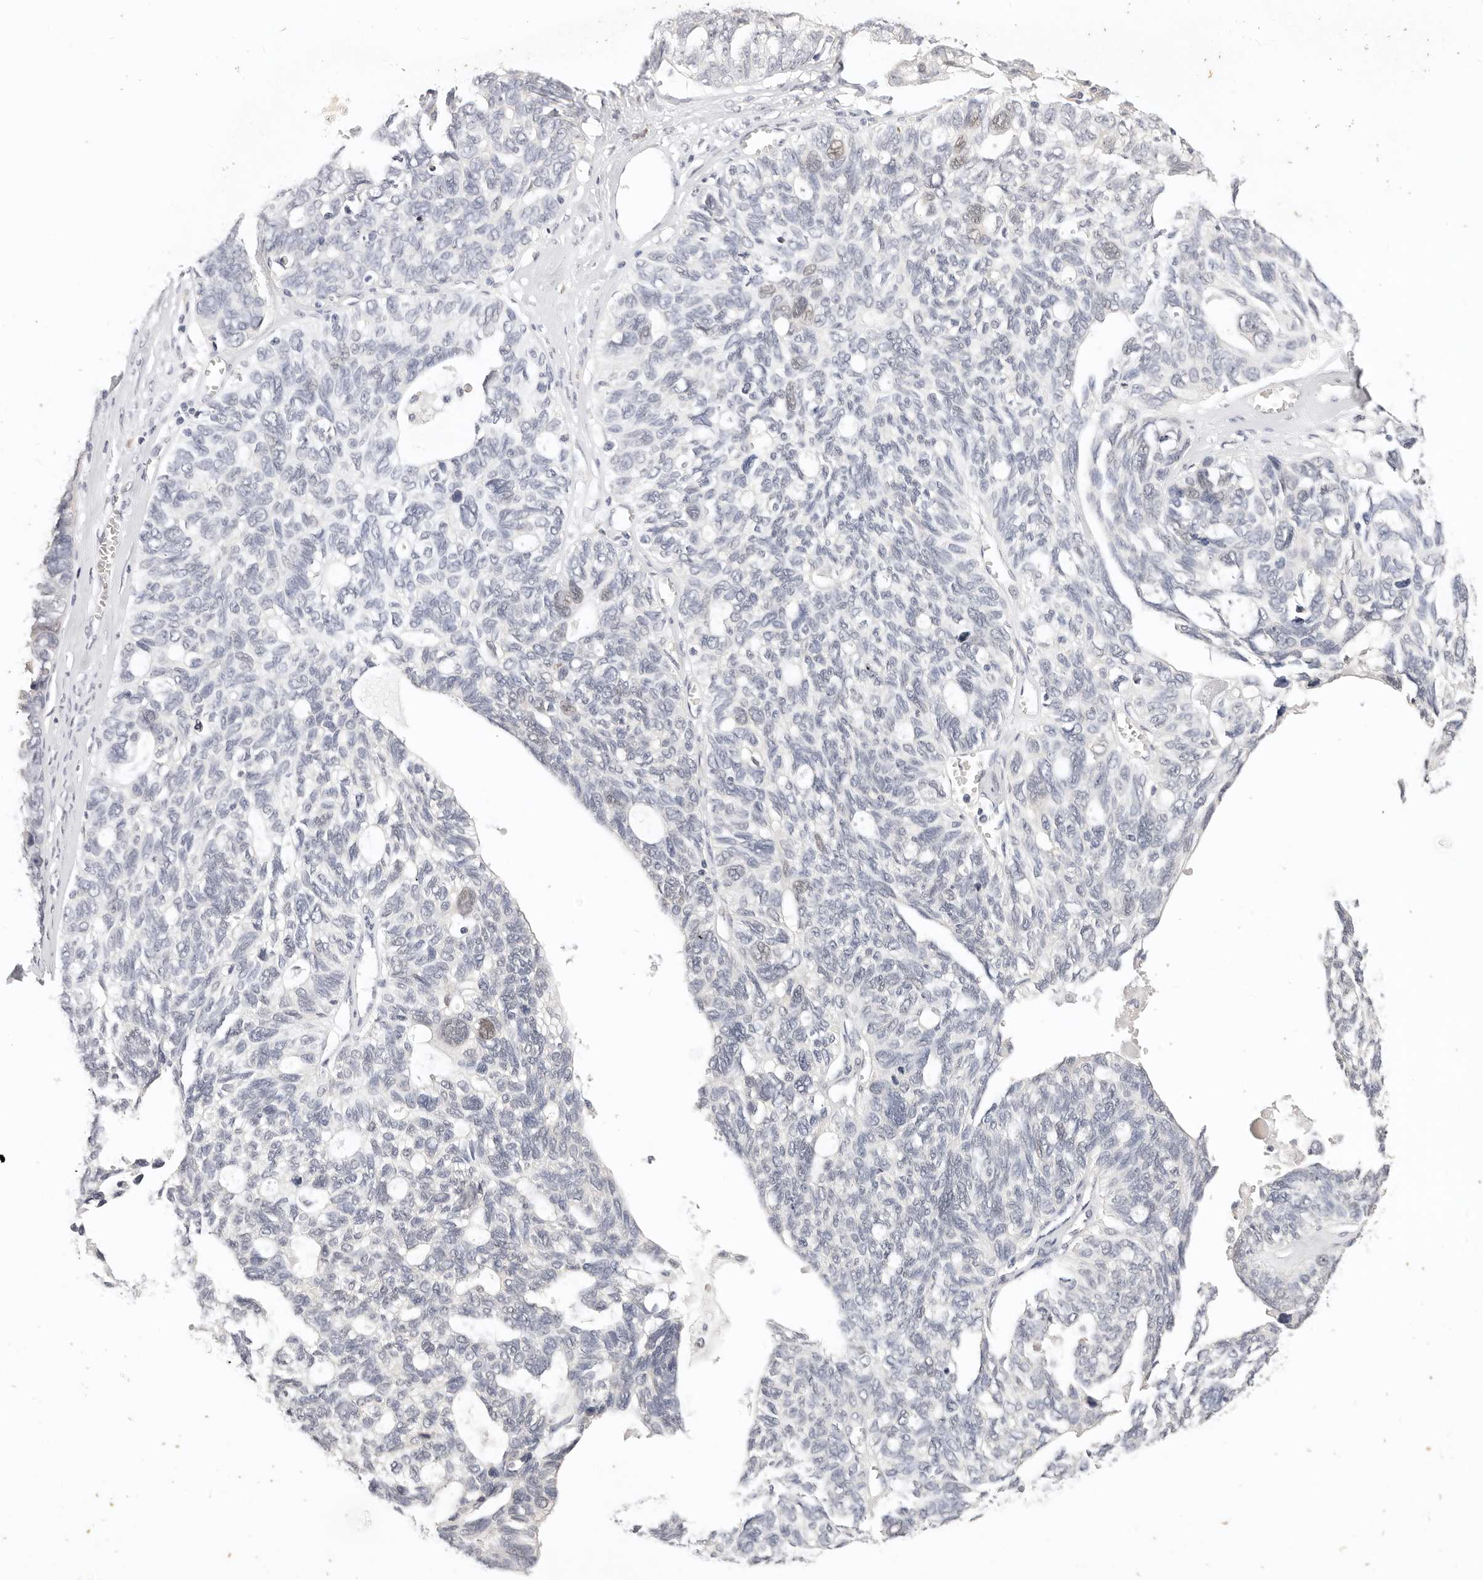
{"staining": {"intensity": "negative", "quantity": "none", "location": "none"}, "tissue": "ovarian cancer", "cell_type": "Tumor cells", "image_type": "cancer", "snomed": [{"axis": "morphology", "description": "Cystadenocarcinoma, serous, NOS"}, {"axis": "topography", "description": "Ovary"}], "caption": "High power microscopy histopathology image of an immunohistochemistry photomicrograph of ovarian serous cystadenocarcinoma, revealing no significant positivity in tumor cells.", "gene": "GGPS1", "patient": {"sex": "female", "age": 79}}